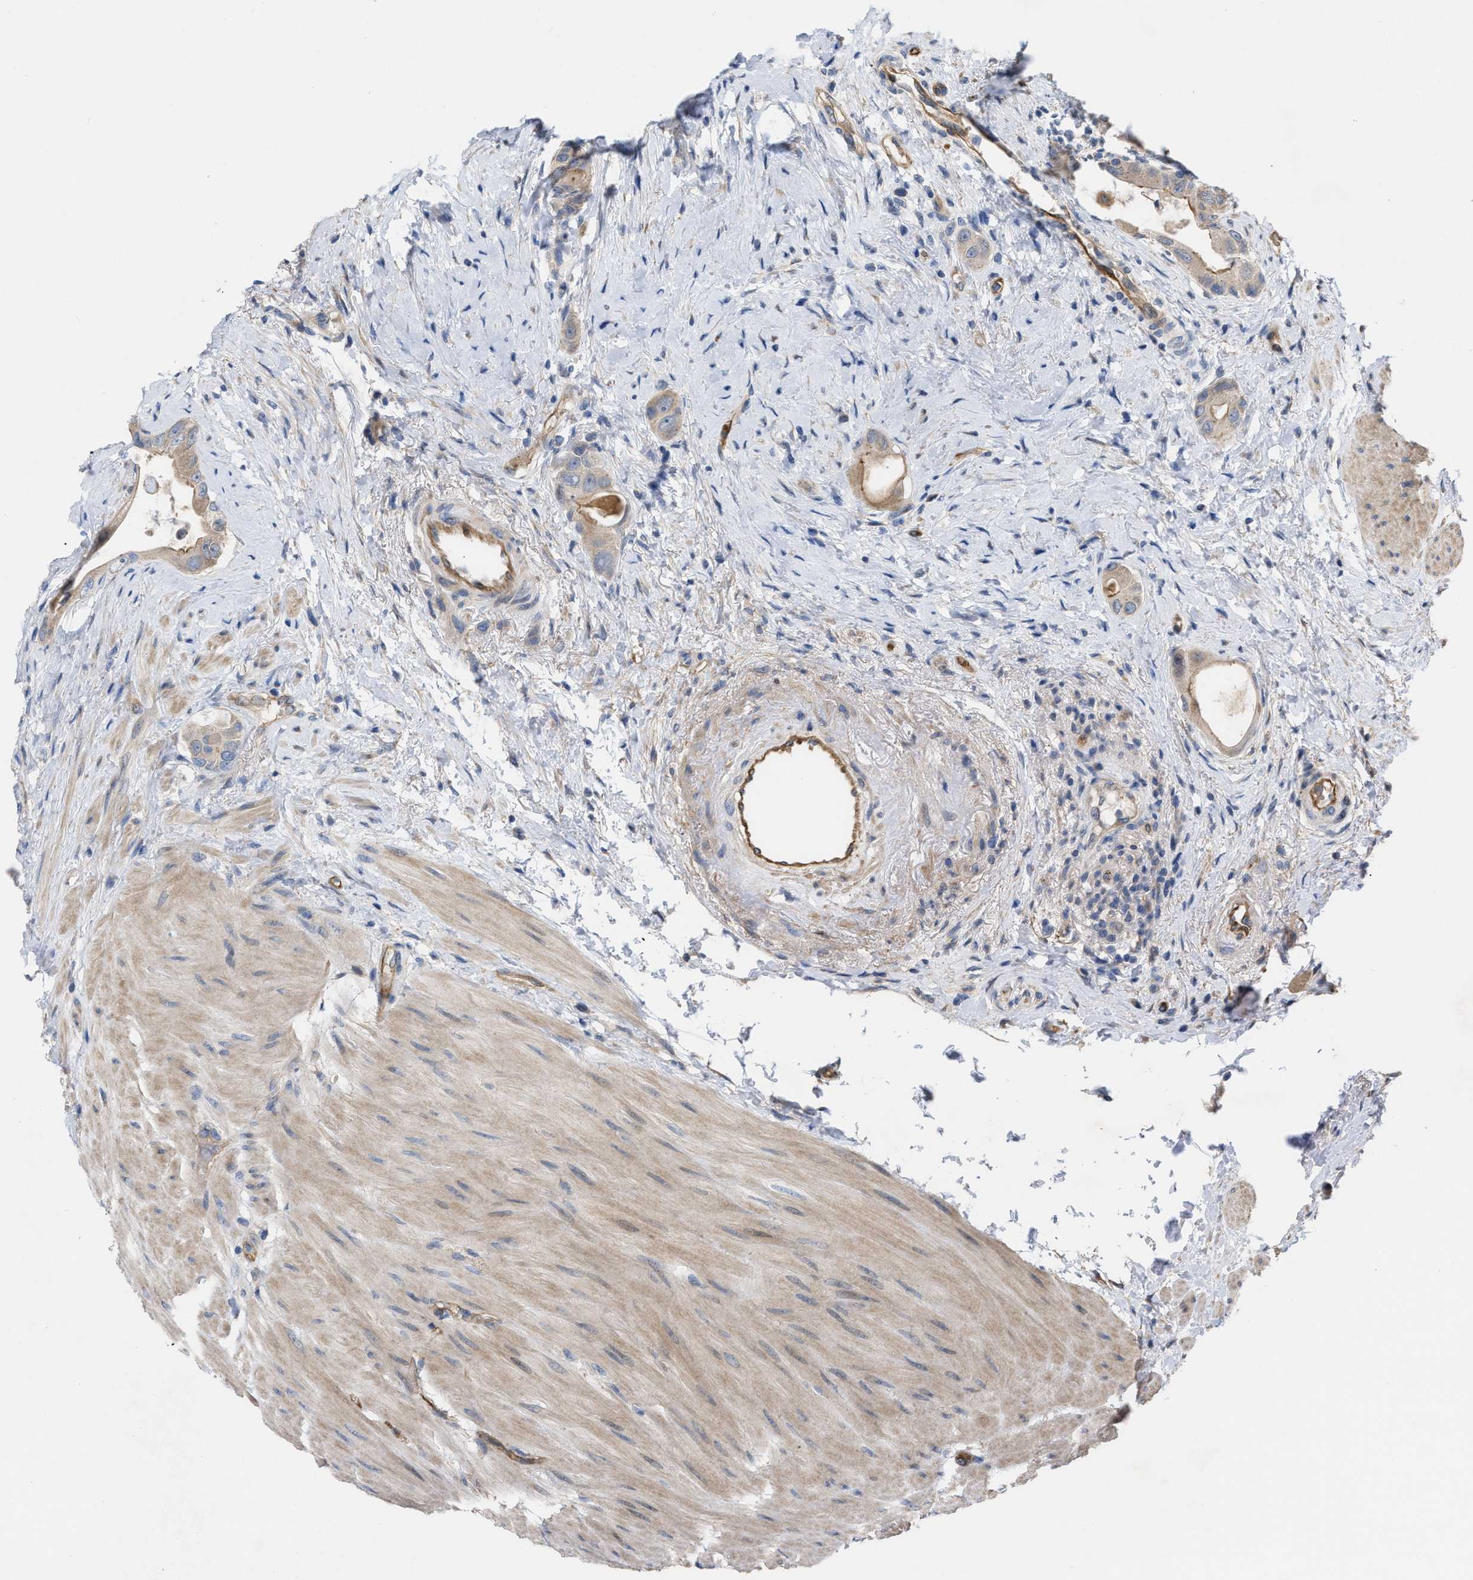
{"staining": {"intensity": "weak", "quantity": ">75%", "location": "cytoplasmic/membranous"}, "tissue": "colorectal cancer", "cell_type": "Tumor cells", "image_type": "cancer", "snomed": [{"axis": "morphology", "description": "Adenocarcinoma, NOS"}, {"axis": "topography", "description": "Rectum"}], "caption": "Protein staining of adenocarcinoma (colorectal) tissue displays weak cytoplasmic/membranous staining in about >75% of tumor cells.", "gene": "SLC4A11", "patient": {"sex": "male", "age": 51}}